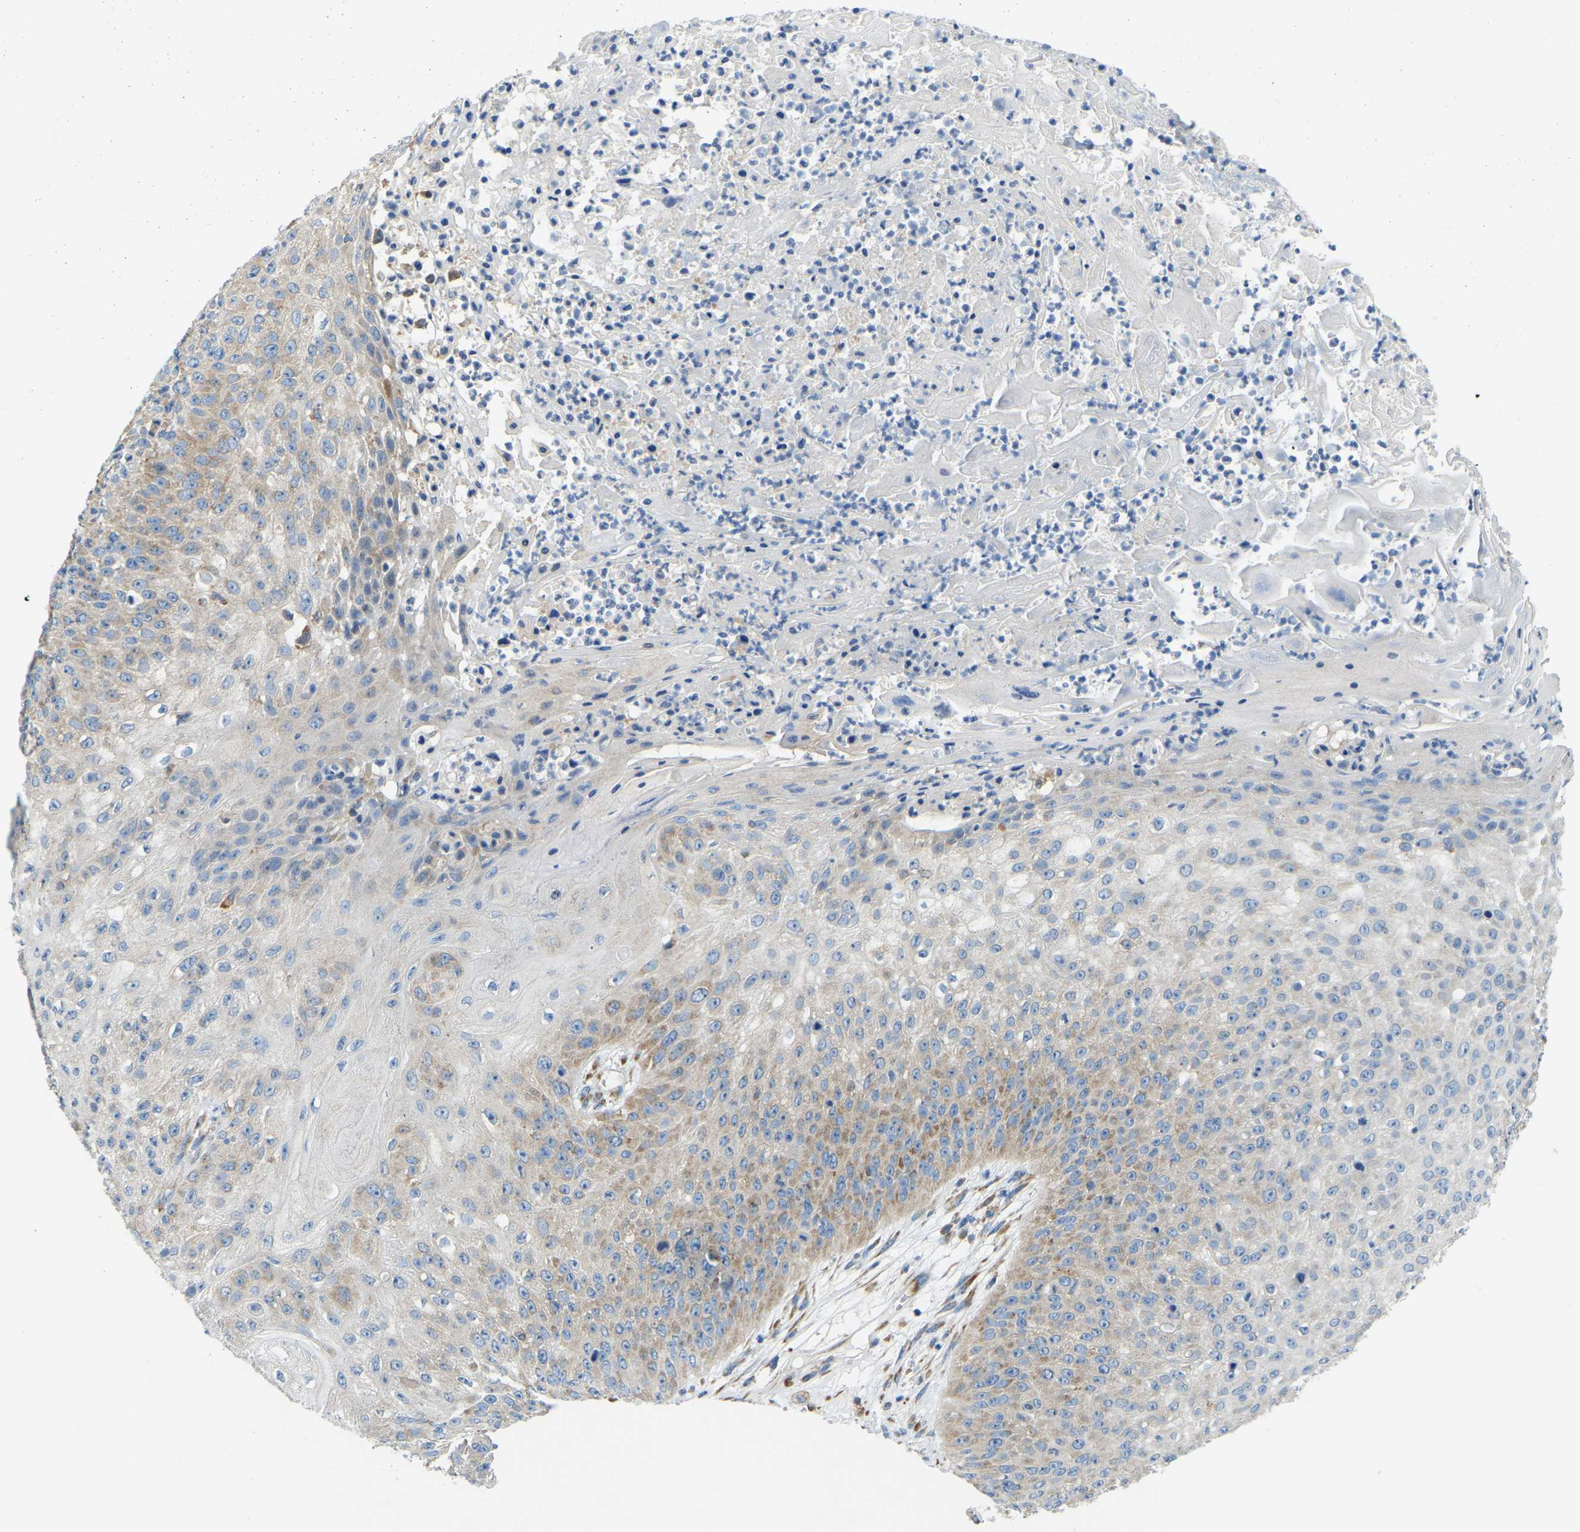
{"staining": {"intensity": "weak", "quantity": "25%-75%", "location": "cytoplasmic/membranous"}, "tissue": "skin cancer", "cell_type": "Tumor cells", "image_type": "cancer", "snomed": [{"axis": "morphology", "description": "Squamous cell carcinoma, NOS"}, {"axis": "topography", "description": "Skin"}], "caption": "A high-resolution photomicrograph shows immunohistochemistry (IHC) staining of skin squamous cell carcinoma, which demonstrates weak cytoplasmic/membranous expression in approximately 25%-75% of tumor cells.", "gene": "SND1", "patient": {"sex": "female", "age": 80}}